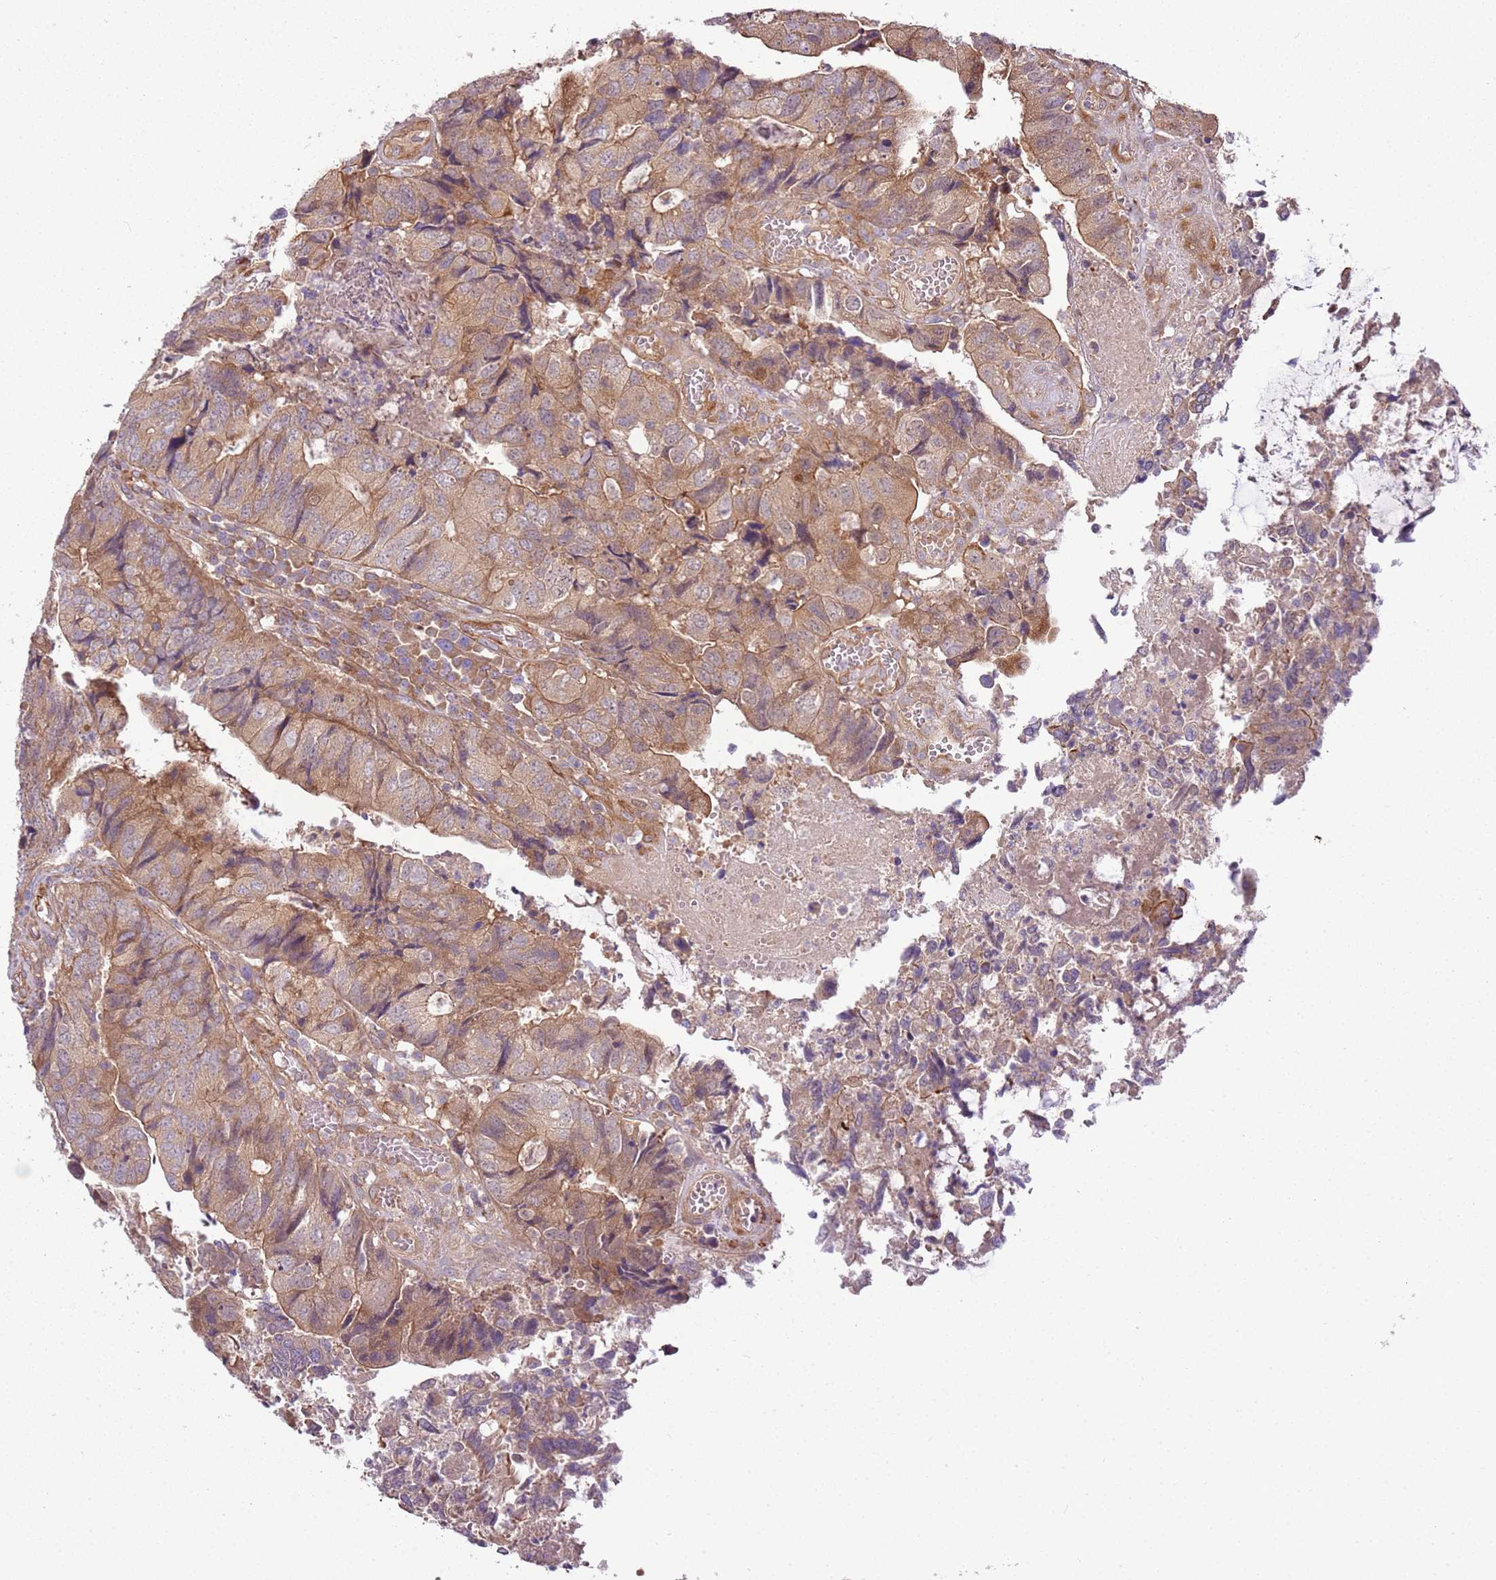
{"staining": {"intensity": "moderate", "quantity": ">75%", "location": "cytoplasmic/membranous"}, "tissue": "colorectal cancer", "cell_type": "Tumor cells", "image_type": "cancer", "snomed": [{"axis": "morphology", "description": "Adenocarcinoma, NOS"}, {"axis": "topography", "description": "Colon"}], "caption": "Protein analysis of colorectal cancer tissue reveals moderate cytoplasmic/membranous positivity in about >75% of tumor cells. (DAB (3,3'-diaminobenzidine) IHC with brightfield microscopy, high magnification).", "gene": "GNL1", "patient": {"sex": "female", "age": 67}}